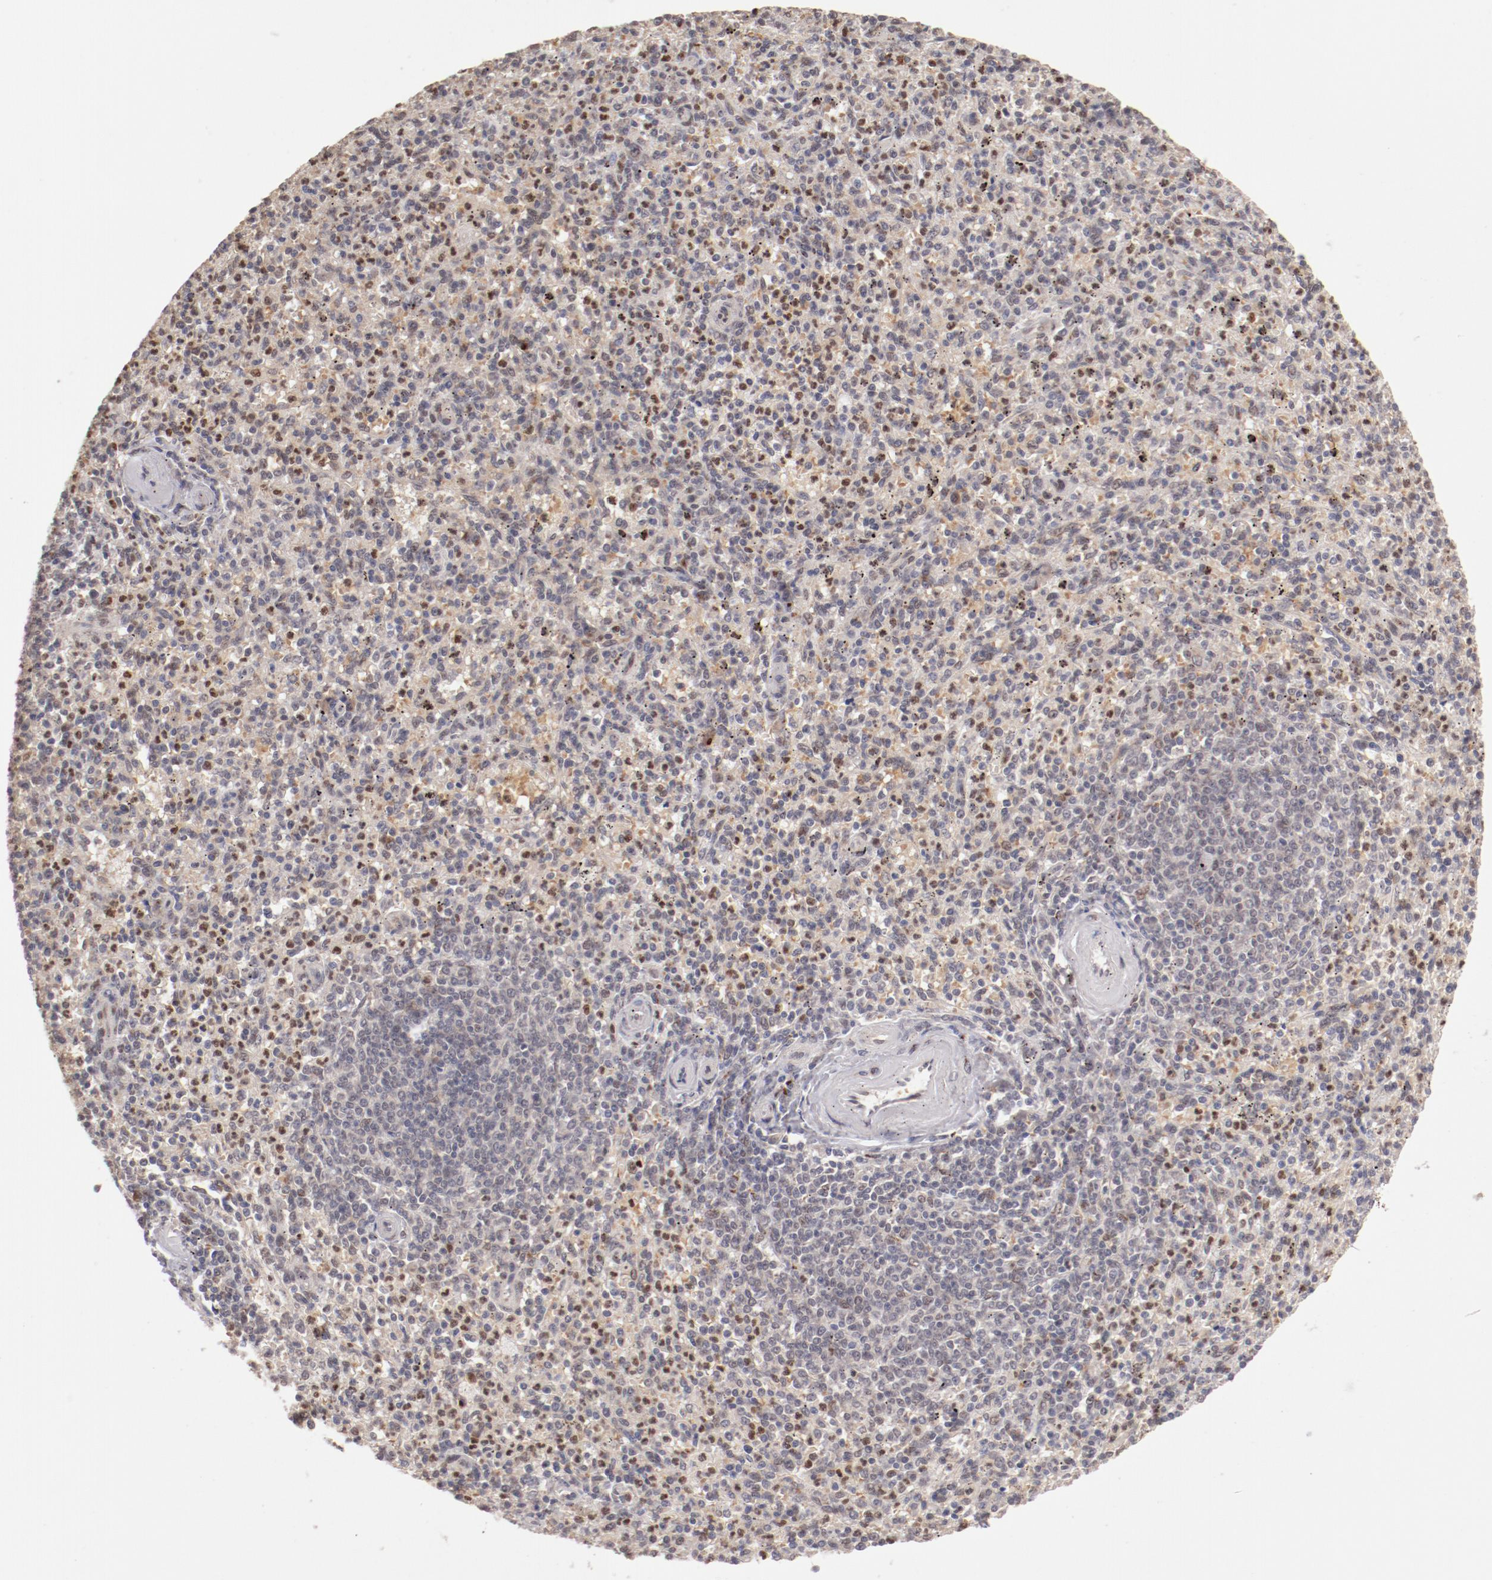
{"staining": {"intensity": "weak", "quantity": "<25%", "location": "nuclear"}, "tissue": "spleen", "cell_type": "Cells in red pulp", "image_type": "normal", "snomed": [{"axis": "morphology", "description": "Normal tissue, NOS"}, {"axis": "topography", "description": "Spleen"}], "caption": "Immunohistochemistry (IHC) histopathology image of unremarkable spleen: human spleen stained with DAB exhibits no significant protein positivity in cells in red pulp. The staining is performed using DAB brown chromogen with nuclei counter-stained in using hematoxylin.", "gene": "NFE2", "patient": {"sex": "male", "age": 72}}